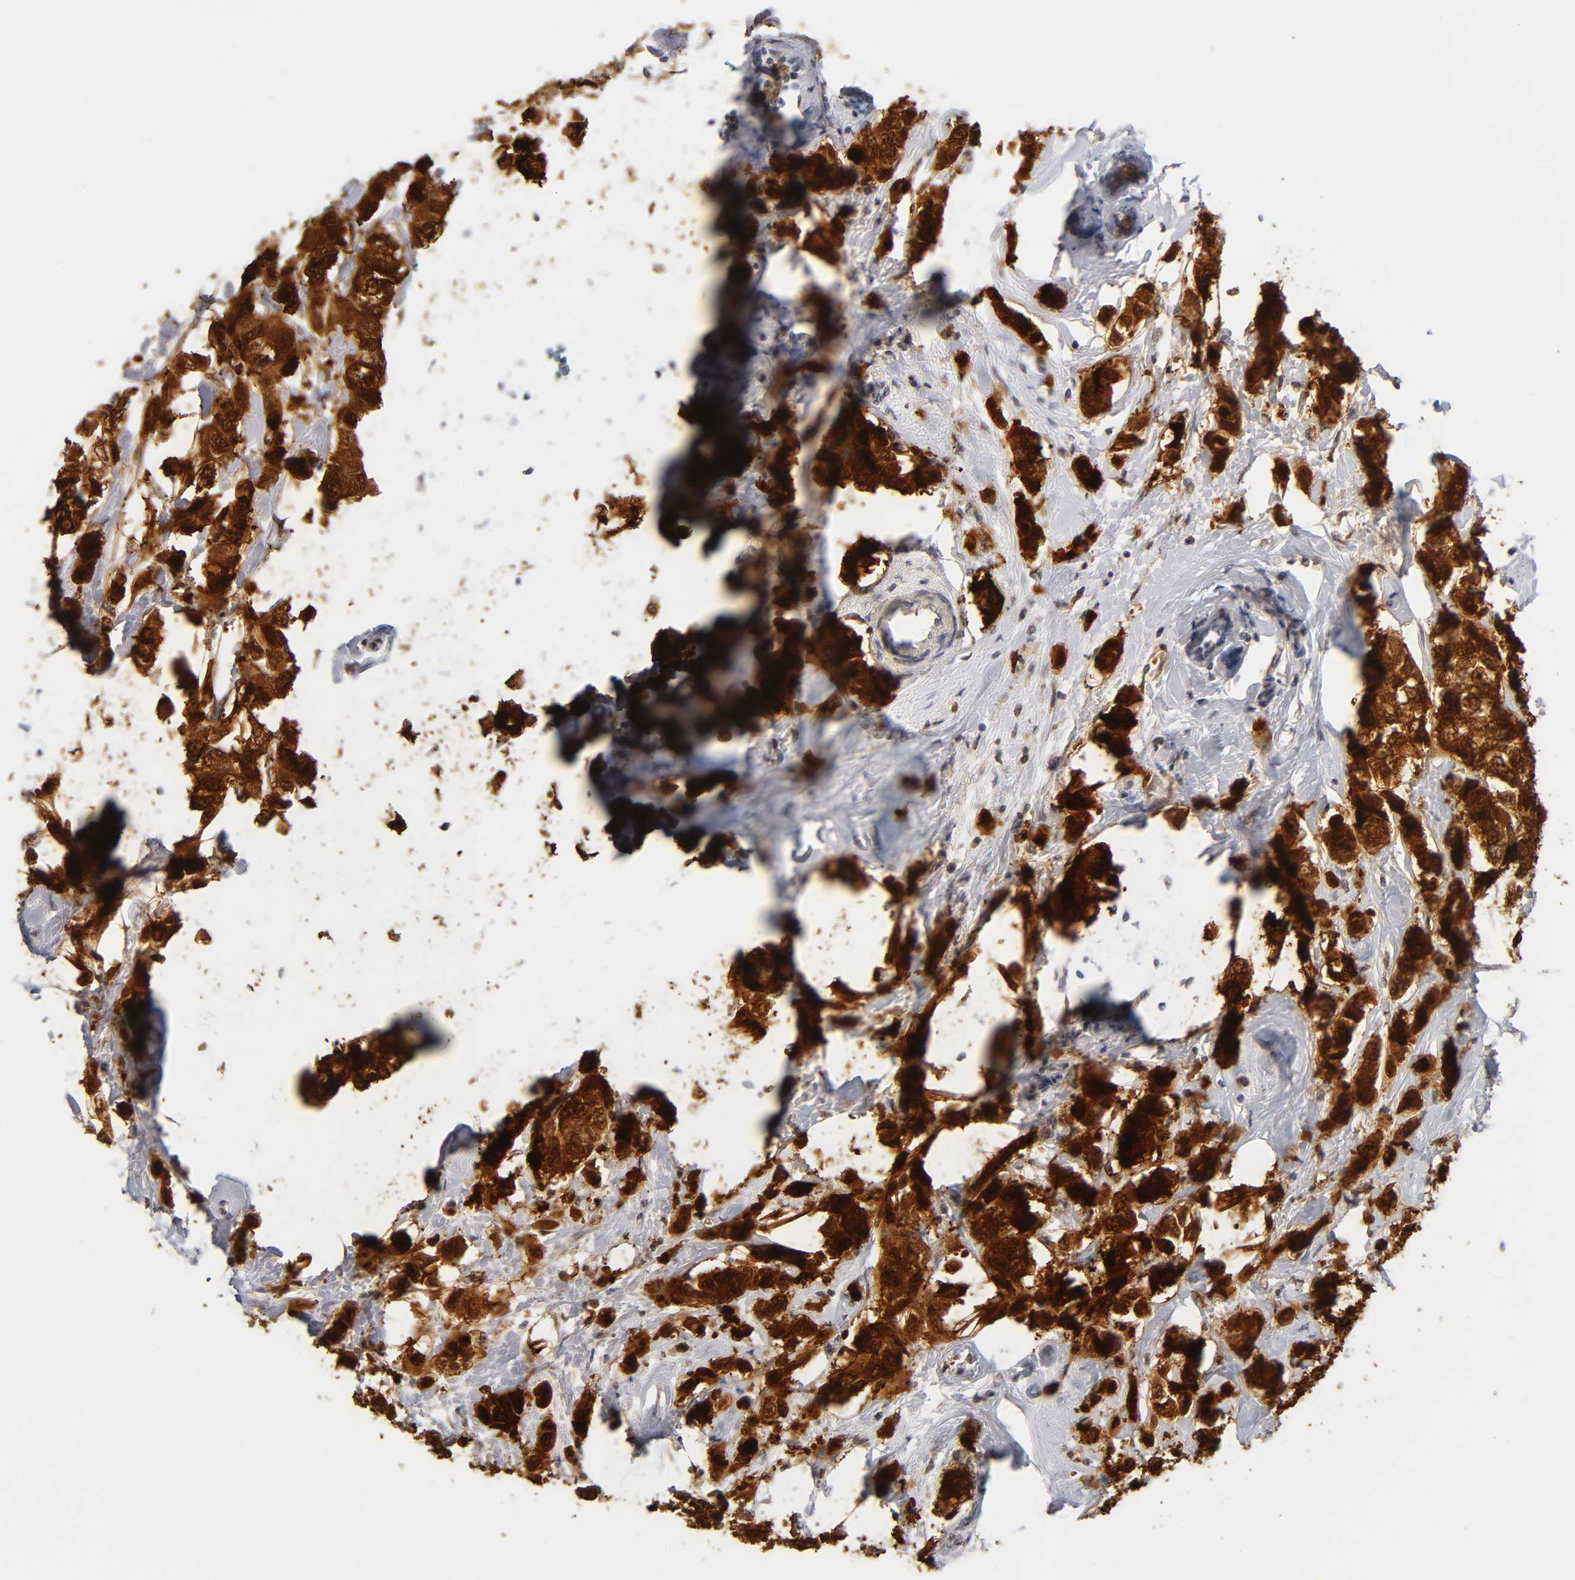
{"staining": {"intensity": "strong", "quantity": ">75%", "location": "cytoplasmic/membranous,nuclear"}, "tissue": "breast cancer", "cell_type": "Tumor cells", "image_type": "cancer", "snomed": [{"axis": "morphology", "description": "Duct carcinoma"}, {"axis": "topography", "description": "Breast"}], "caption": "Protein analysis of breast infiltrating ductal carcinoma tissue reveals strong cytoplasmic/membranous and nuclear staining in about >75% of tumor cells.", "gene": "CRABP2", "patient": {"sex": "female", "age": 50}}